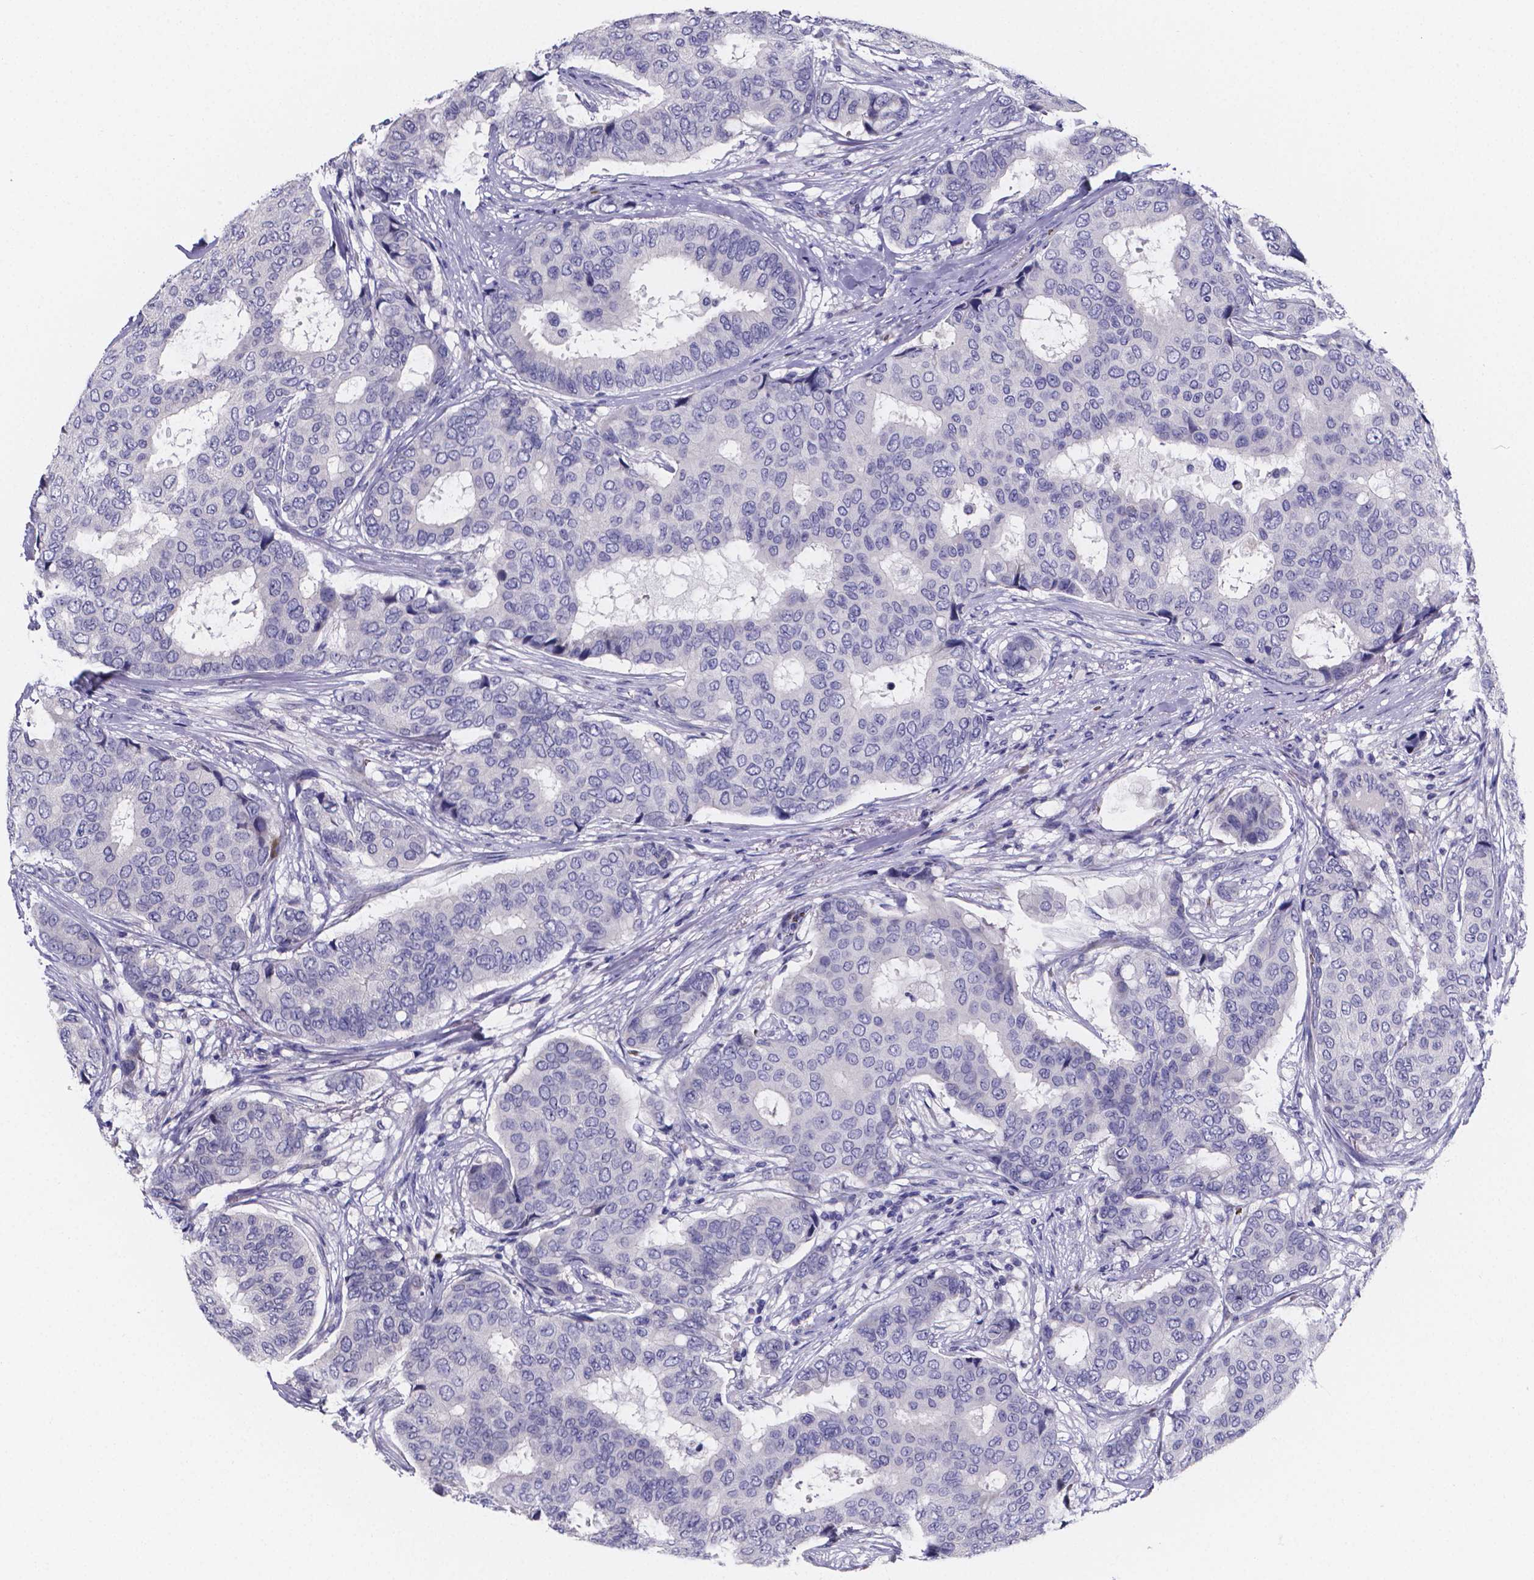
{"staining": {"intensity": "negative", "quantity": "none", "location": "none"}, "tissue": "breast cancer", "cell_type": "Tumor cells", "image_type": "cancer", "snomed": [{"axis": "morphology", "description": "Duct carcinoma"}, {"axis": "topography", "description": "Breast"}], "caption": "Immunohistochemistry micrograph of human breast cancer stained for a protein (brown), which shows no expression in tumor cells.", "gene": "GABRA3", "patient": {"sex": "female", "age": 75}}